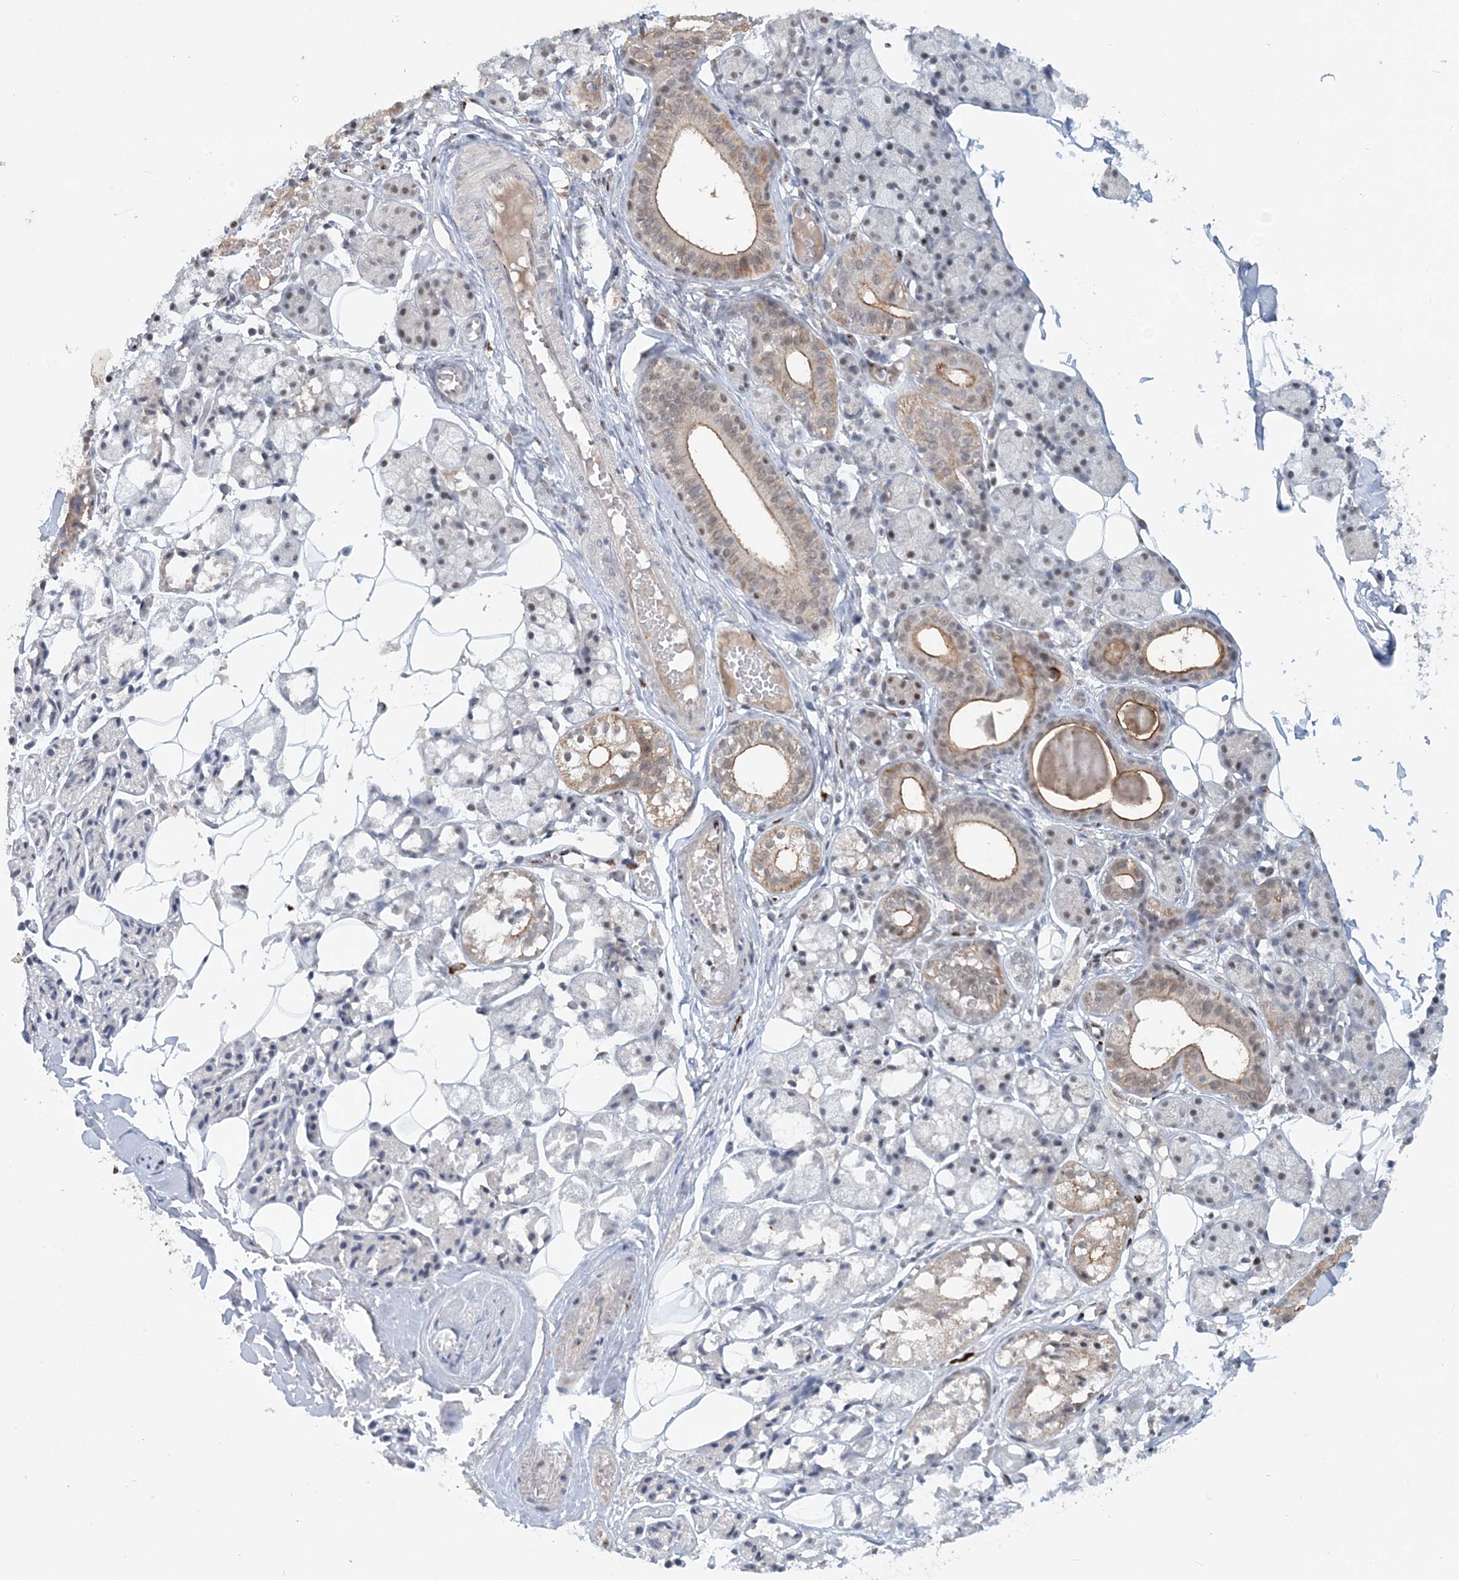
{"staining": {"intensity": "moderate", "quantity": "<25%", "location": "cytoplasmic/membranous,nuclear"}, "tissue": "salivary gland", "cell_type": "Glandular cells", "image_type": "normal", "snomed": [{"axis": "morphology", "description": "Normal tissue, NOS"}, {"axis": "topography", "description": "Salivary gland"}], "caption": "Protein staining exhibits moderate cytoplasmic/membranous,nuclear expression in about <25% of glandular cells in benign salivary gland.", "gene": "GIN1", "patient": {"sex": "female", "age": 33}}